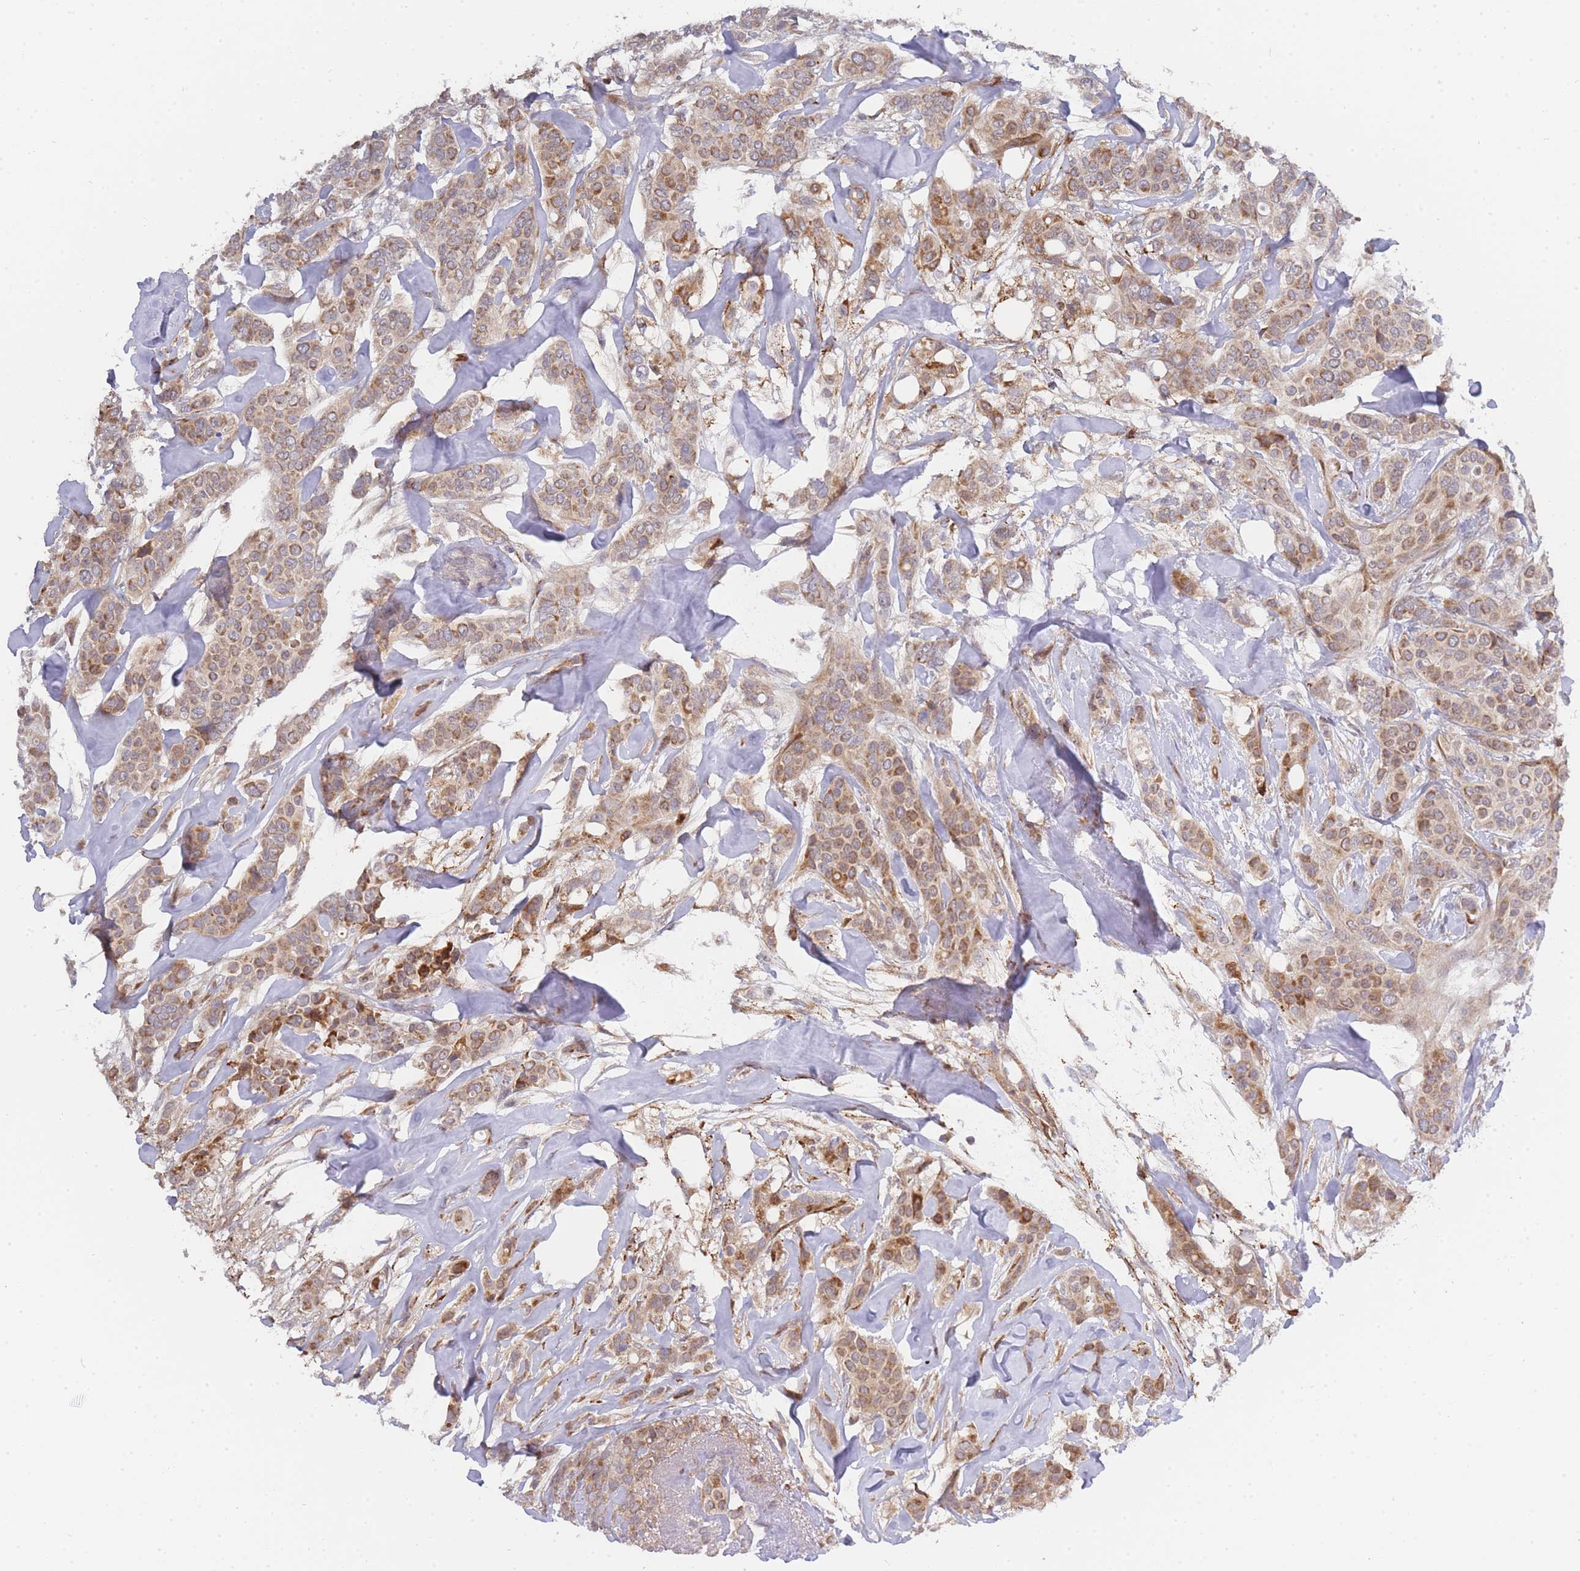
{"staining": {"intensity": "moderate", "quantity": ">75%", "location": "cytoplasmic/membranous"}, "tissue": "breast cancer", "cell_type": "Tumor cells", "image_type": "cancer", "snomed": [{"axis": "morphology", "description": "Lobular carcinoma"}, {"axis": "topography", "description": "Breast"}], "caption": "Breast lobular carcinoma tissue displays moderate cytoplasmic/membranous expression in about >75% of tumor cells", "gene": "TRIM26", "patient": {"sex": "female", "age": 51}}